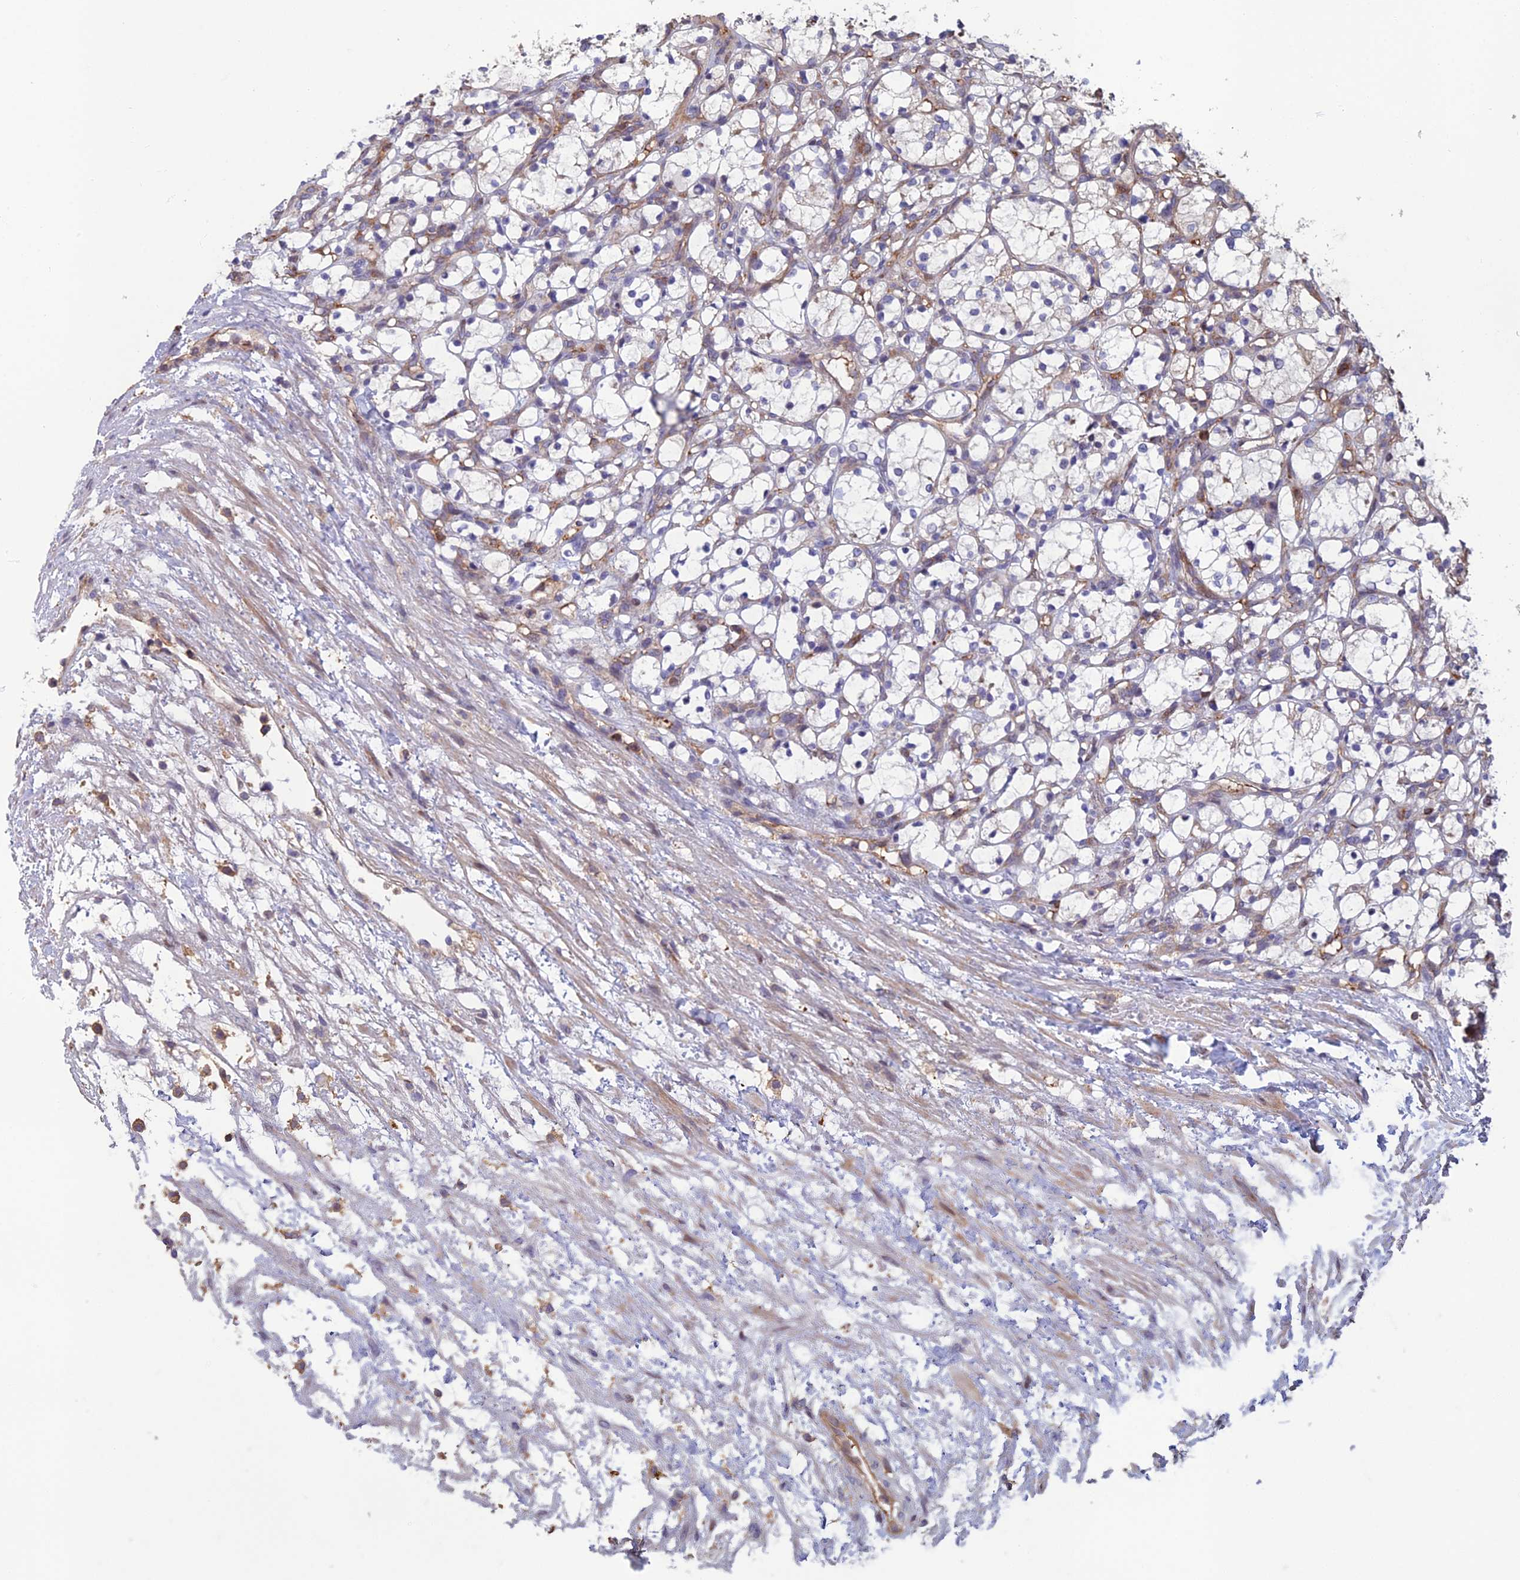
{"staining": {"intensity": "negative", "quantity": "none", "location": "none"}, "tissue": "renal cancer", "cell_type": "Tumor cells", "image_type": "cancer", "snomed": [{"axis": "morphology", "description": "Adenocarcinoma, NOS"}, {"axis": "topography", "description": "Kidney"}], "caption": "Tumor cells are negative for brown protein staining in renal adenocarcinoma. The staining was performed using DAB to visualize the protein expression in brown, while the nuclei were stained in blue with hematoxylin (Magnification: 20x).", "gene": "C15orf62", "patient": {"sex": "female", "age": 69}}